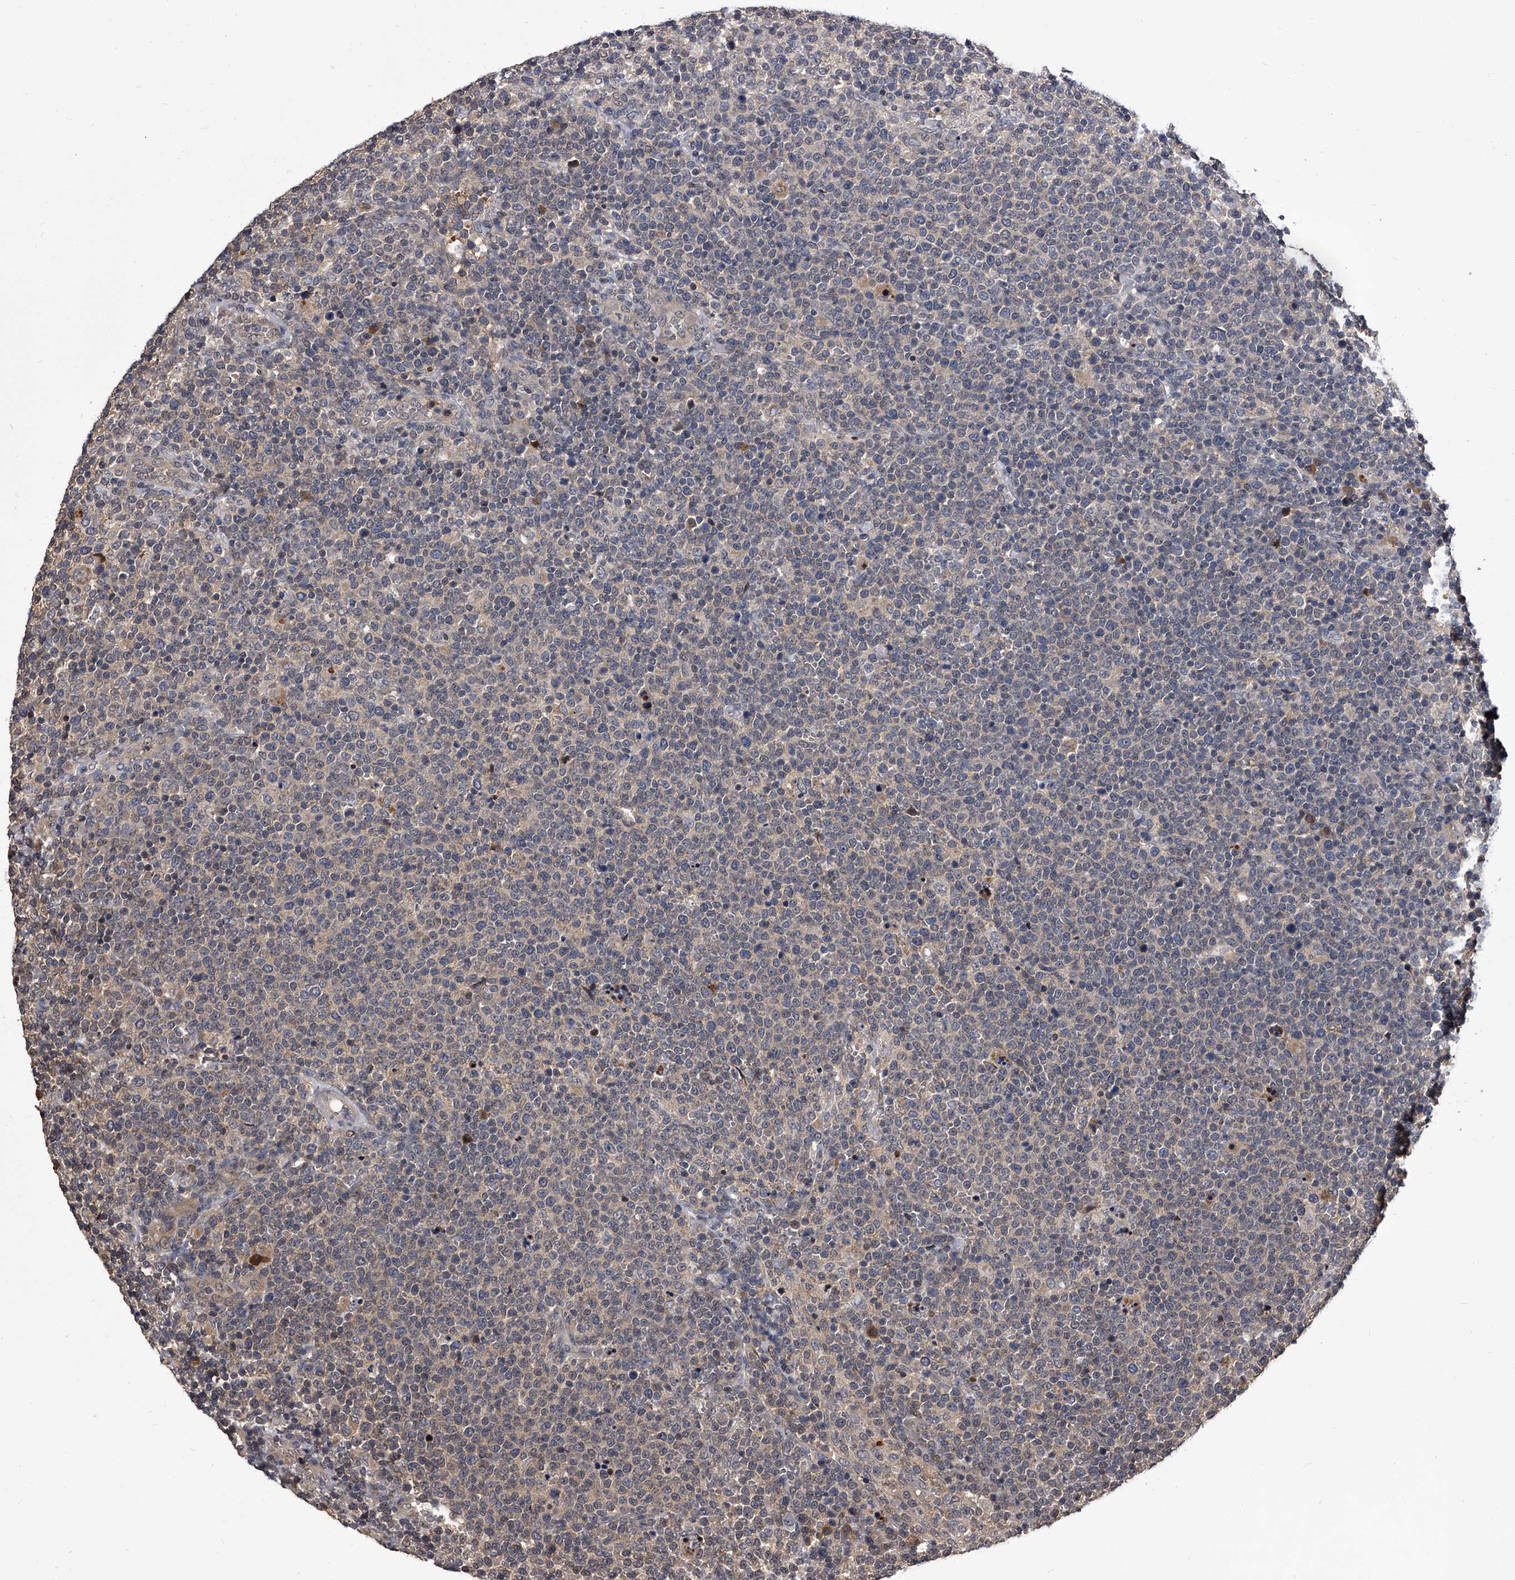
{"staining": {"intensity": "negative", "quantity": "none", "location": "none"}, "tissue": "lymphoma", "cell_type": "Tumor cells", "image_type": "cancer", "snomed": [{"axis": "morphology", "description": "Malignant lymphoma, non-Hodgkin's type, High grade"}, {"axis": "topography", "description": "Lymph node"}], "caption": "High magnification brightfield microscopy of malignant lymphoma, non-Hodgkin's type (high-grade) stained with DAB (brown) and counterstained with hematoxylin (blue): tumor cells show no significant staining.", "gene": "SLC18B1", "patient": {"sex": "male", "age": 61}}